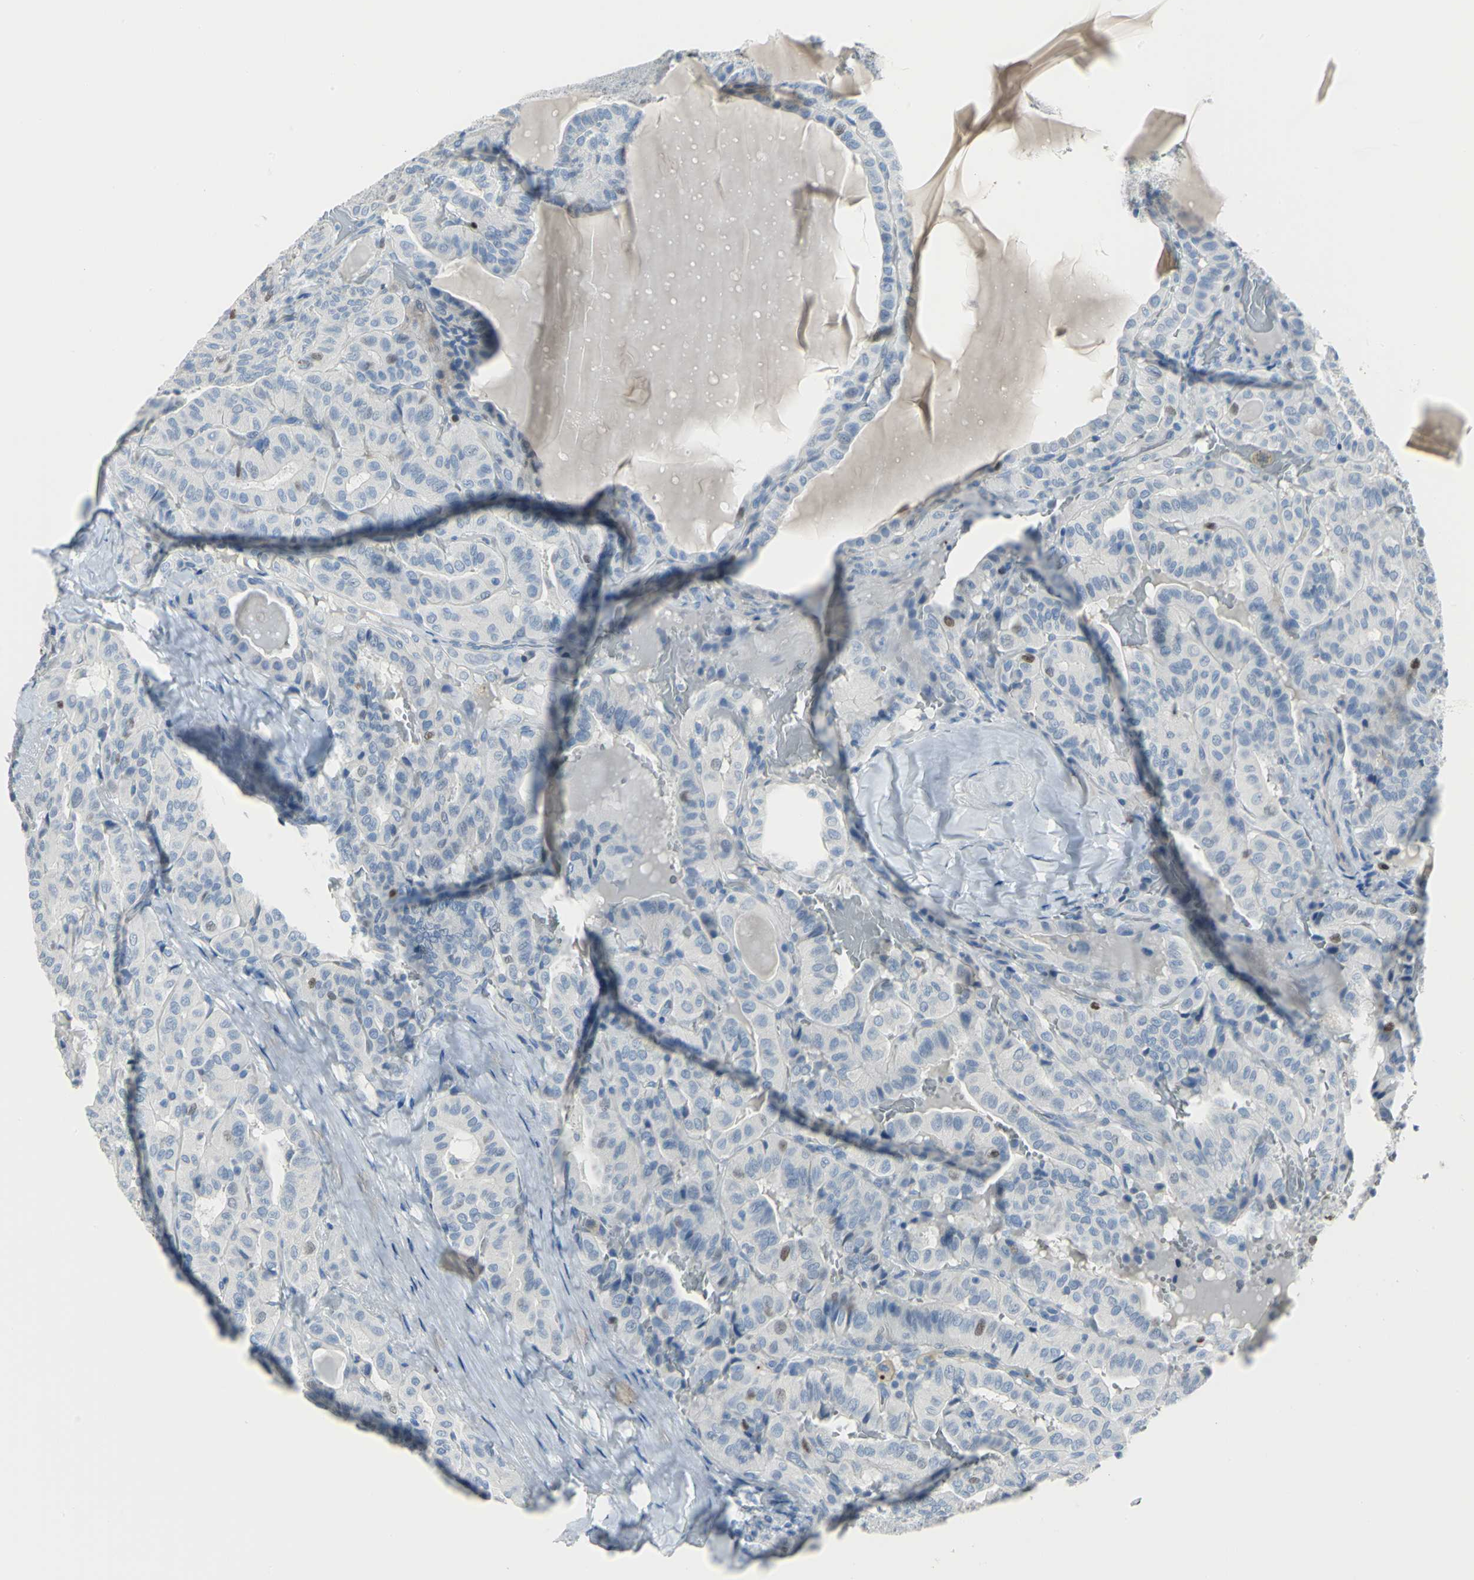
{"staining": {"intensity": "weak", "quantity": "<25%", "location": "nuclear"}, "tissue": "thyroid cancer", "cell_type": "Tumor cells", "image_type": "cancer", "snomed": [{"axis": "morphology", "description": "Papillary adenocarcinoma, NOS"}, {"axis": "topography", "description": "Thyroid gland"}], "caption": "Image shows no protein expression in tumor cells of papillary adenocarcinoma (thyroid) tissue. Nuclei are stained in blue.", "gene": "MCM3", "patient": {"sex": "male", "age": 77}}